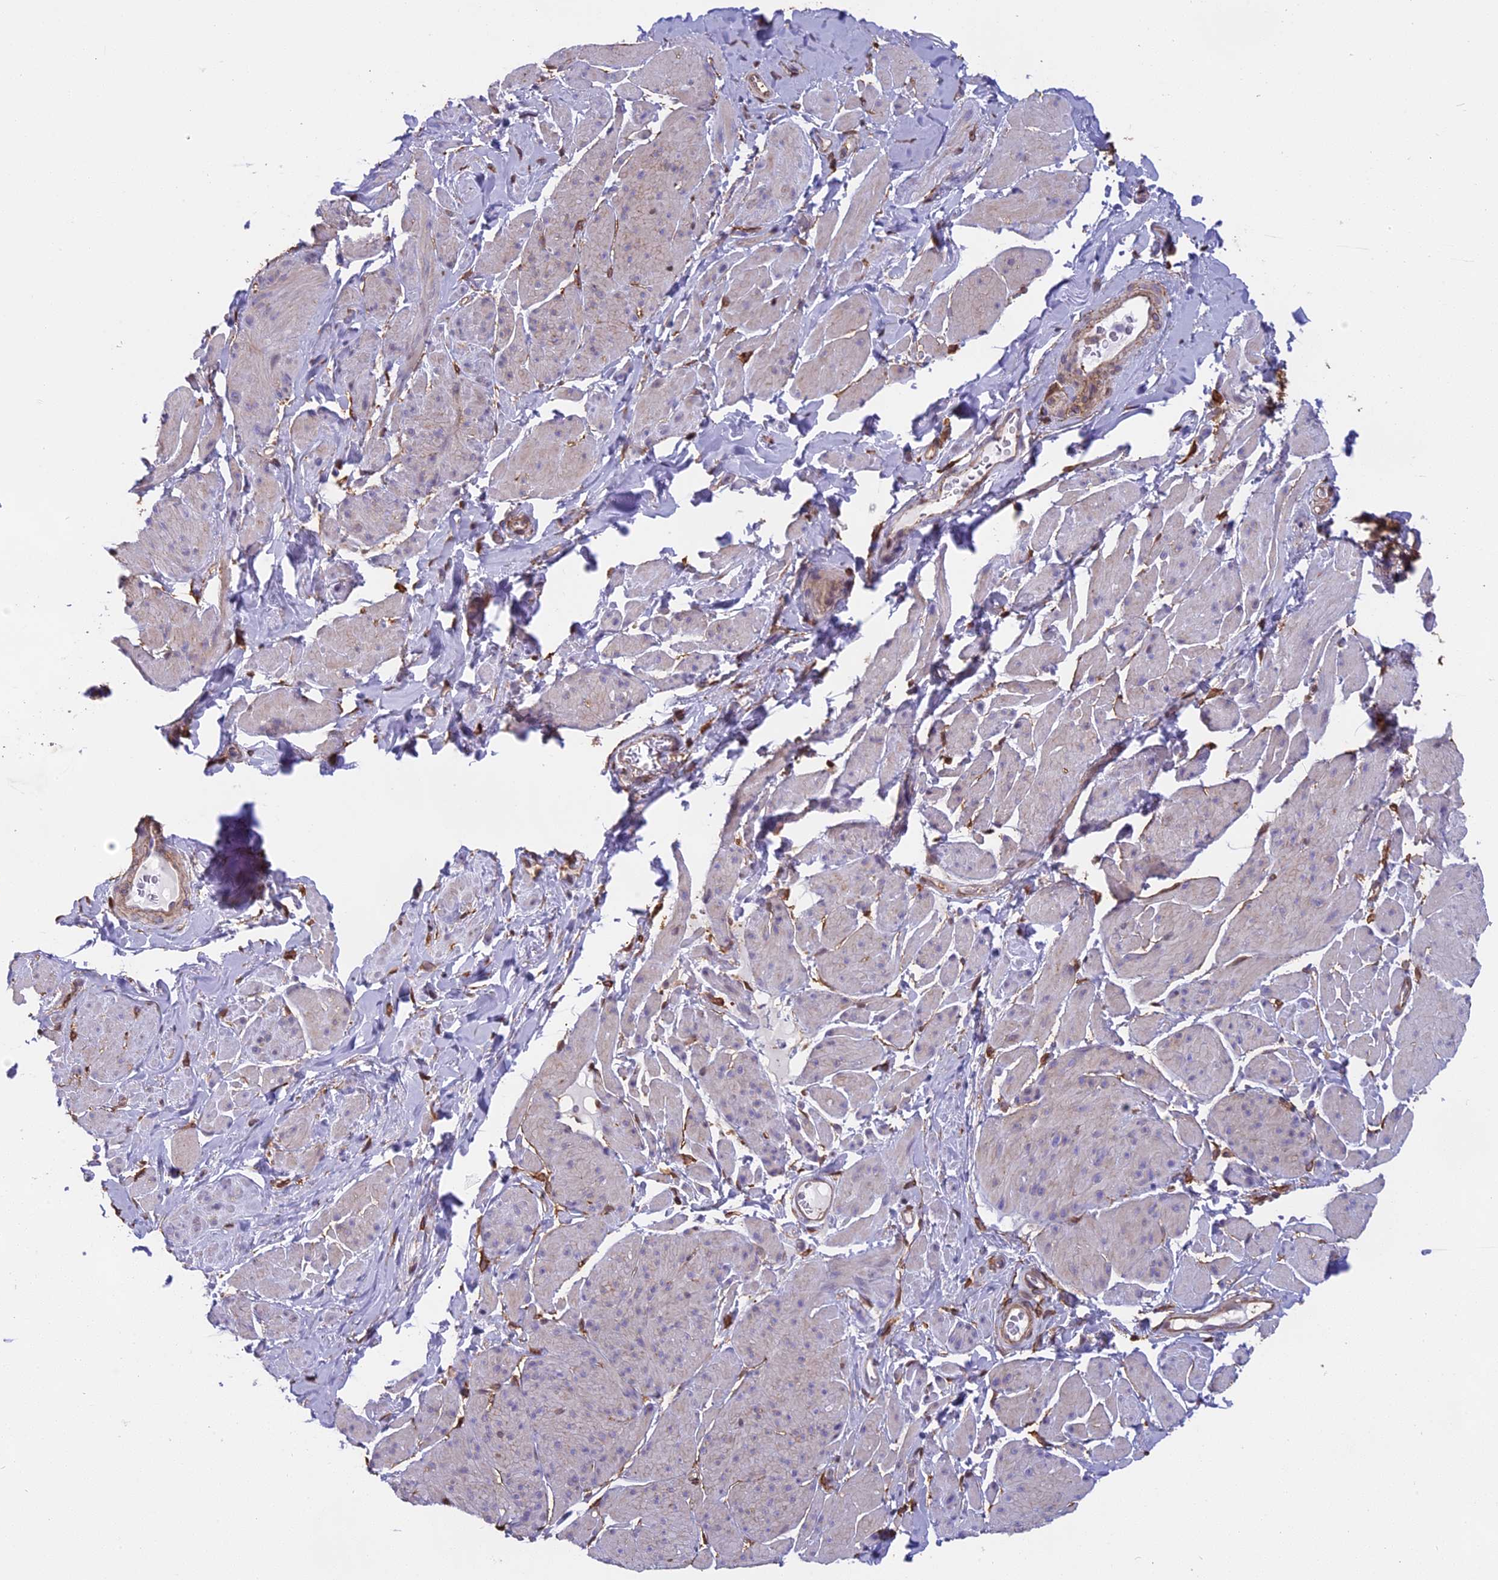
{"staining": {"intensity": "weak", "quantity": "25%-75%", "location": "cytoplasmic/membranous"}, "tissue": "smooth muscle", "cell_type": "Smooth muscle cells", "image_type": "normal", "snomed": [{"axis": "morphology", "description": "Normal tissue, NOS"}, {"axis": "topography", "description": "Smooth muscle"}, {"axis": "topography", "description": "Peripheral nerve tissue"}], "caption": "Immunohistochemistry (IHC) of normal smooth muscle shows low levels of weak cytoplasmic/membranous expression in approximately 25%-75% of smooth muscle cells.", "gene": "TMEM255B", "patient": {"sex": "male", "age": 69}}